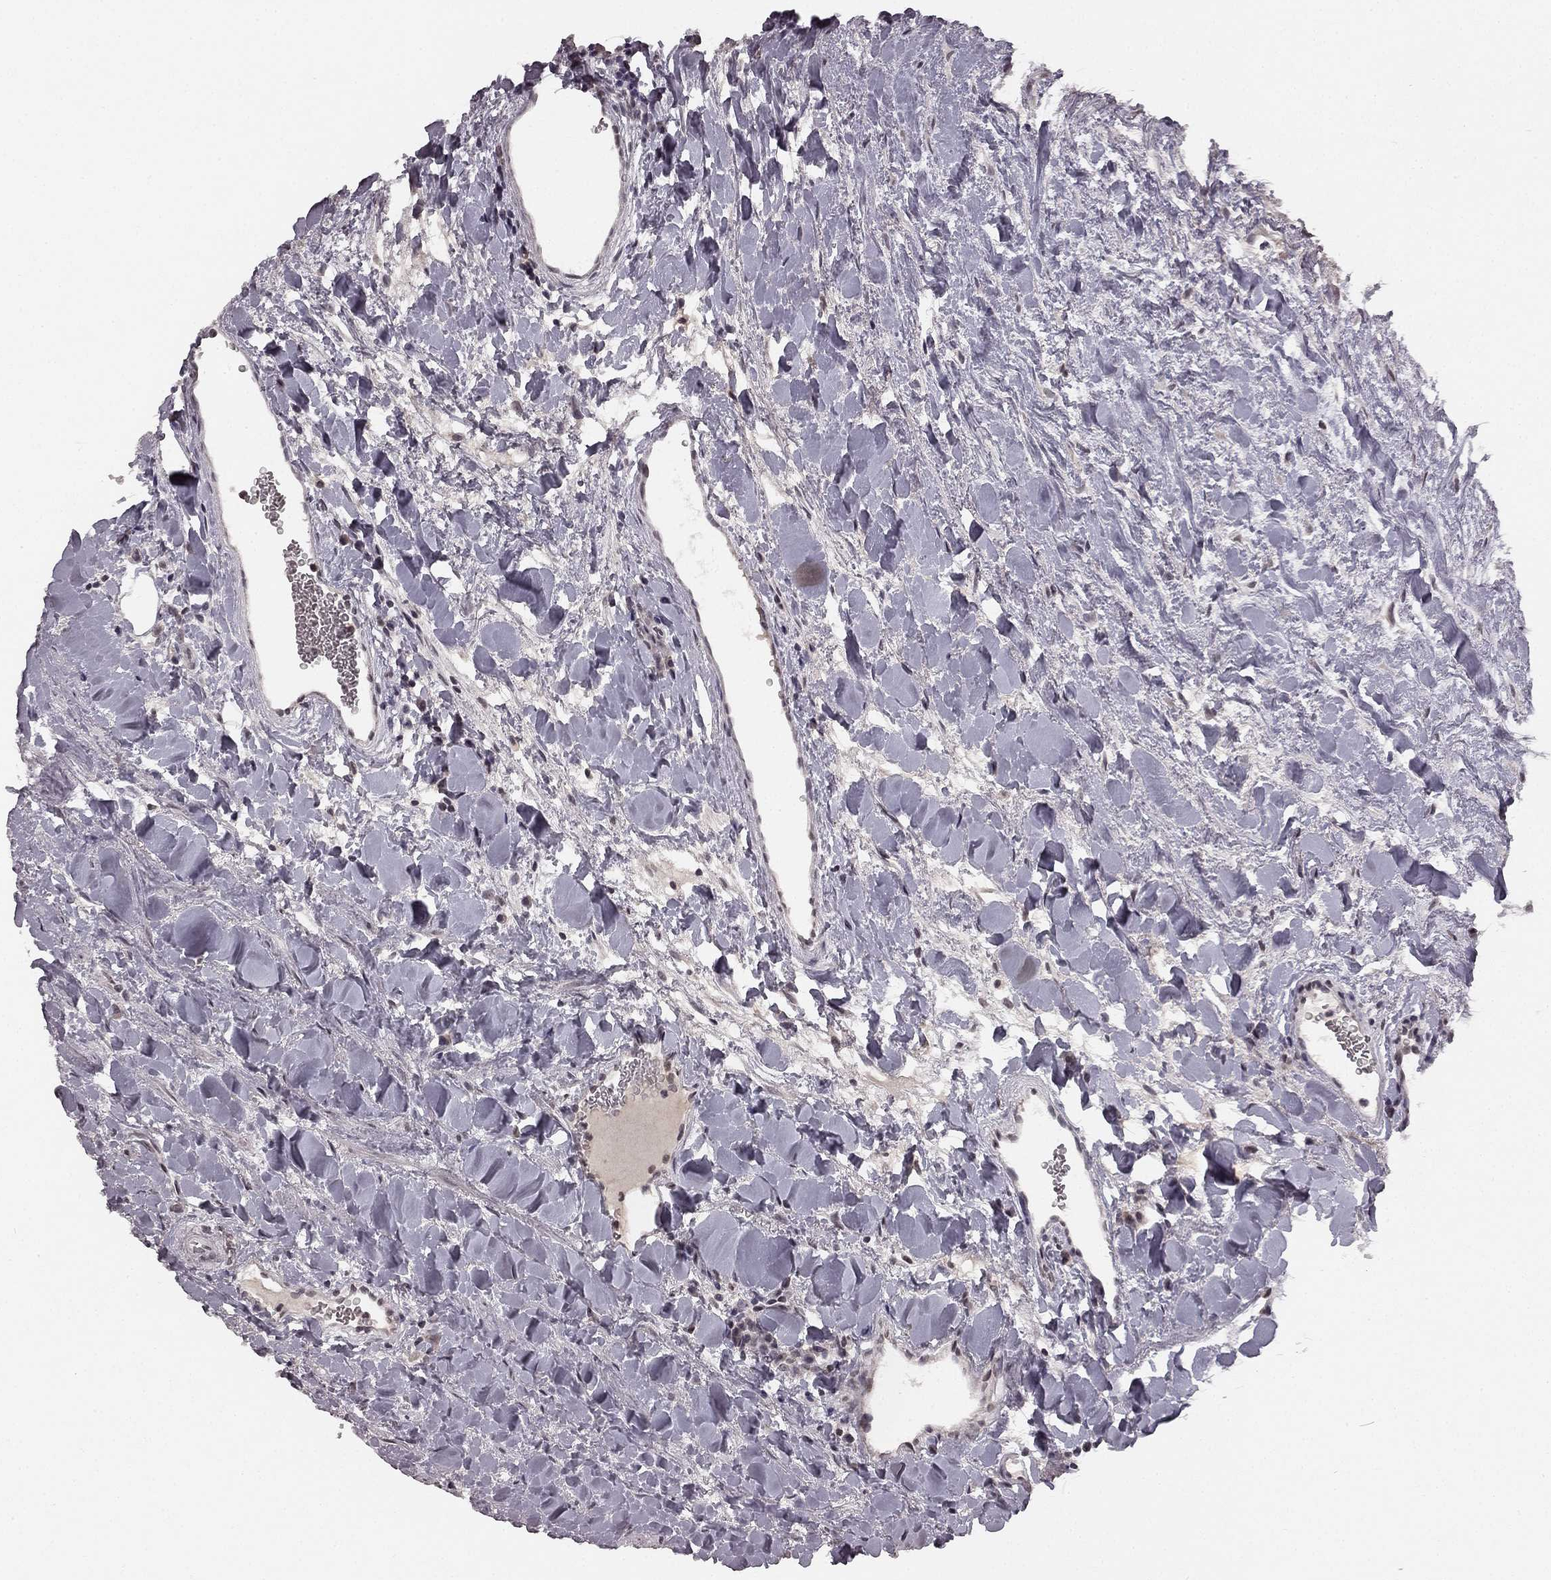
{"staining": {"intensity": "weak", "quantity": ">75%", "location": "nuclear"}, "tissue": "urothelial cancer", "cell_type": "Tumor cells", "image_type": "cancer", "snomed": [{"axis": "morphology", "description": "Urothelial carcinoma, Low grade"}, {"axis": "topography", "description": "Urinary bladder"}], "caption": "Protein expression by immunohistochemistry shows weak nuclear expression in about >75% of tumor cells in urothelial cancer. The protein is shown in brown color, while the nuclei are stained blue.", "gene": "HCN4", "patient": {"sex": "male", "age": 78}}